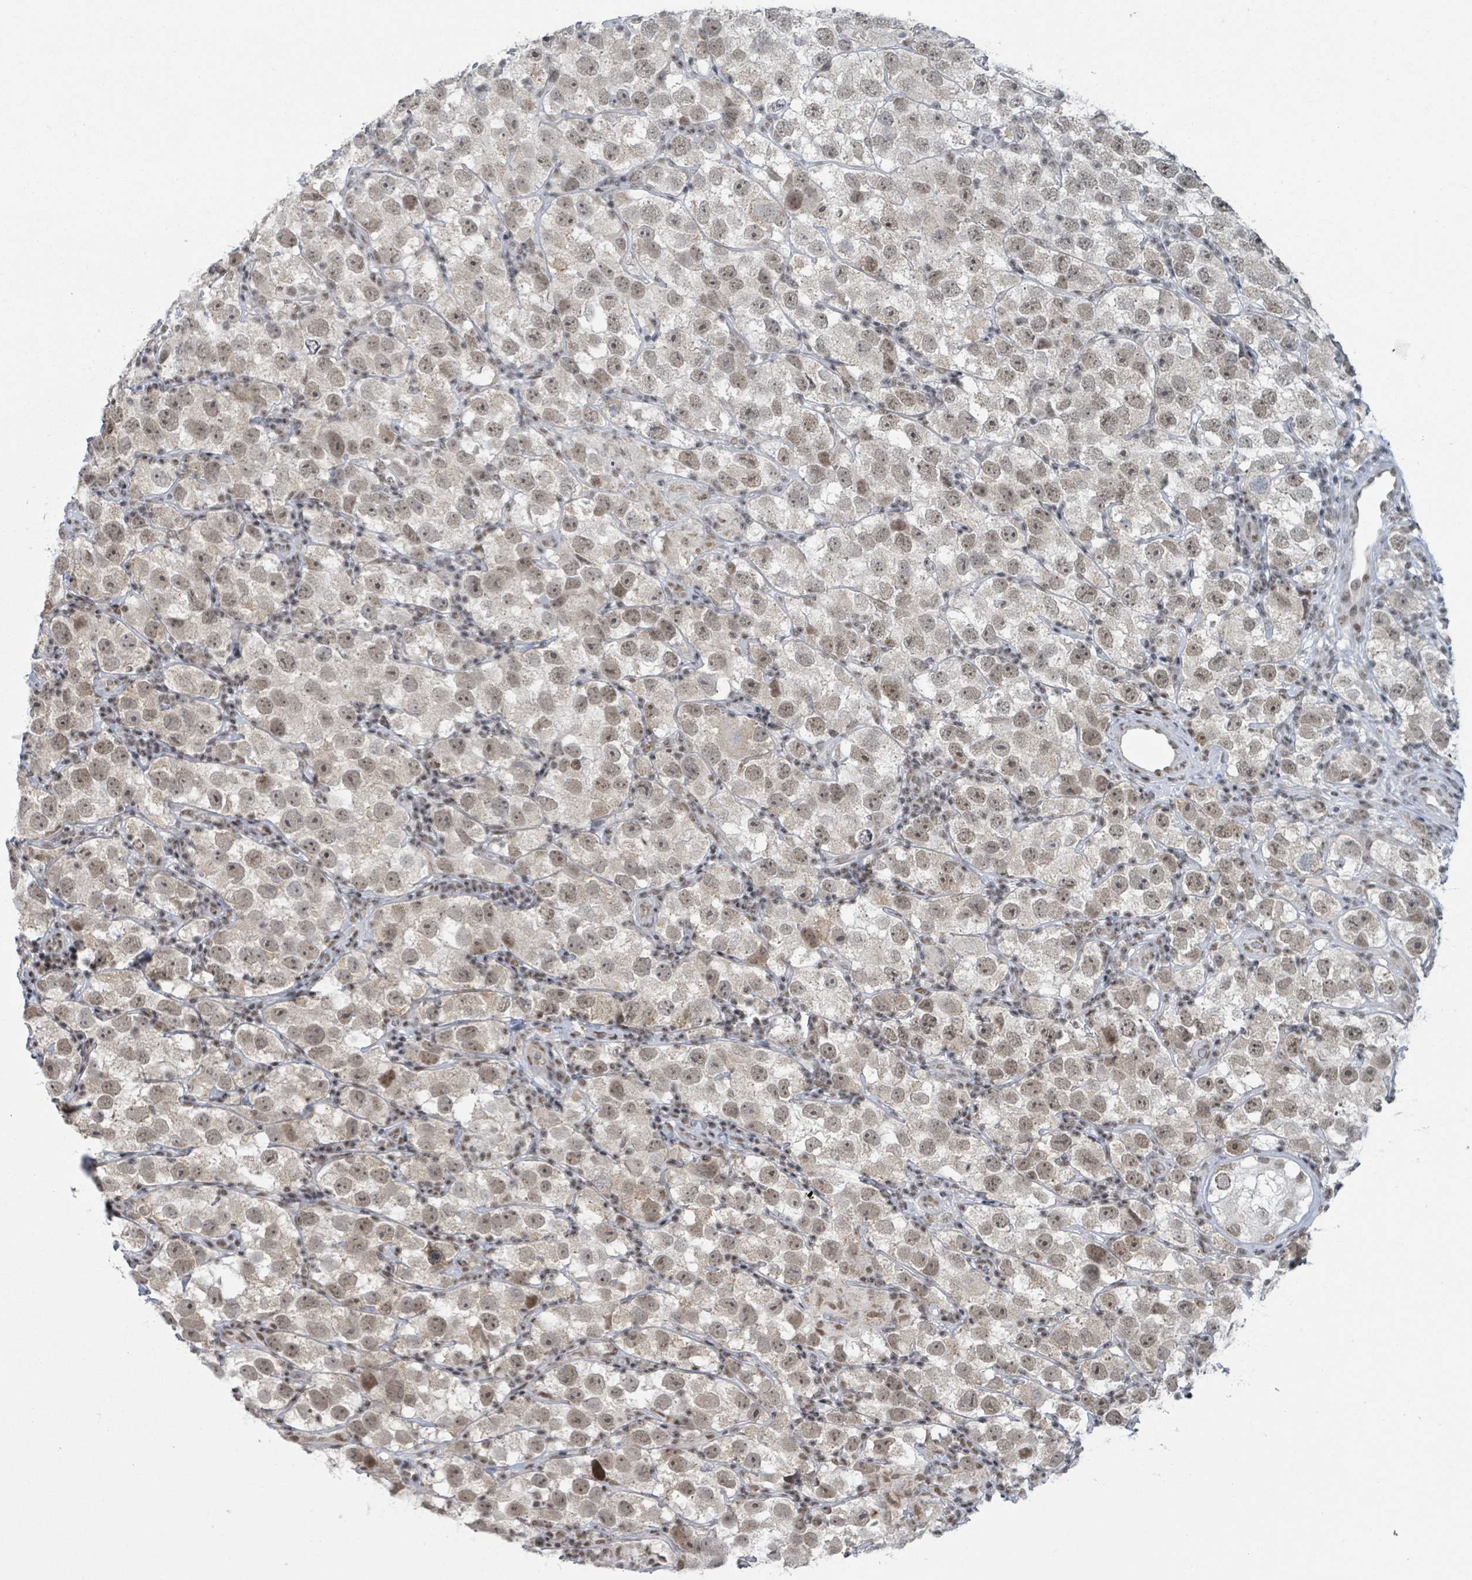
{"staining": {"intensity": "moderate", "quantity": ">75%", "location": "nuclear"}, "tissue": "testis cancer", "cell_type": "Tumor cells", "image_type": "cancer", "snomed": [{"axis": "morphology", "description": "Seminoma, NOS"}, {"axis": "topography", "description": "Testis"}], "caption": "The immunohistochemical stain labels moderate nuclear expression in tumor cells of testis seminoma tissue.", "gene": "BANP", "patient": {"sex": "male", "age": 26}}